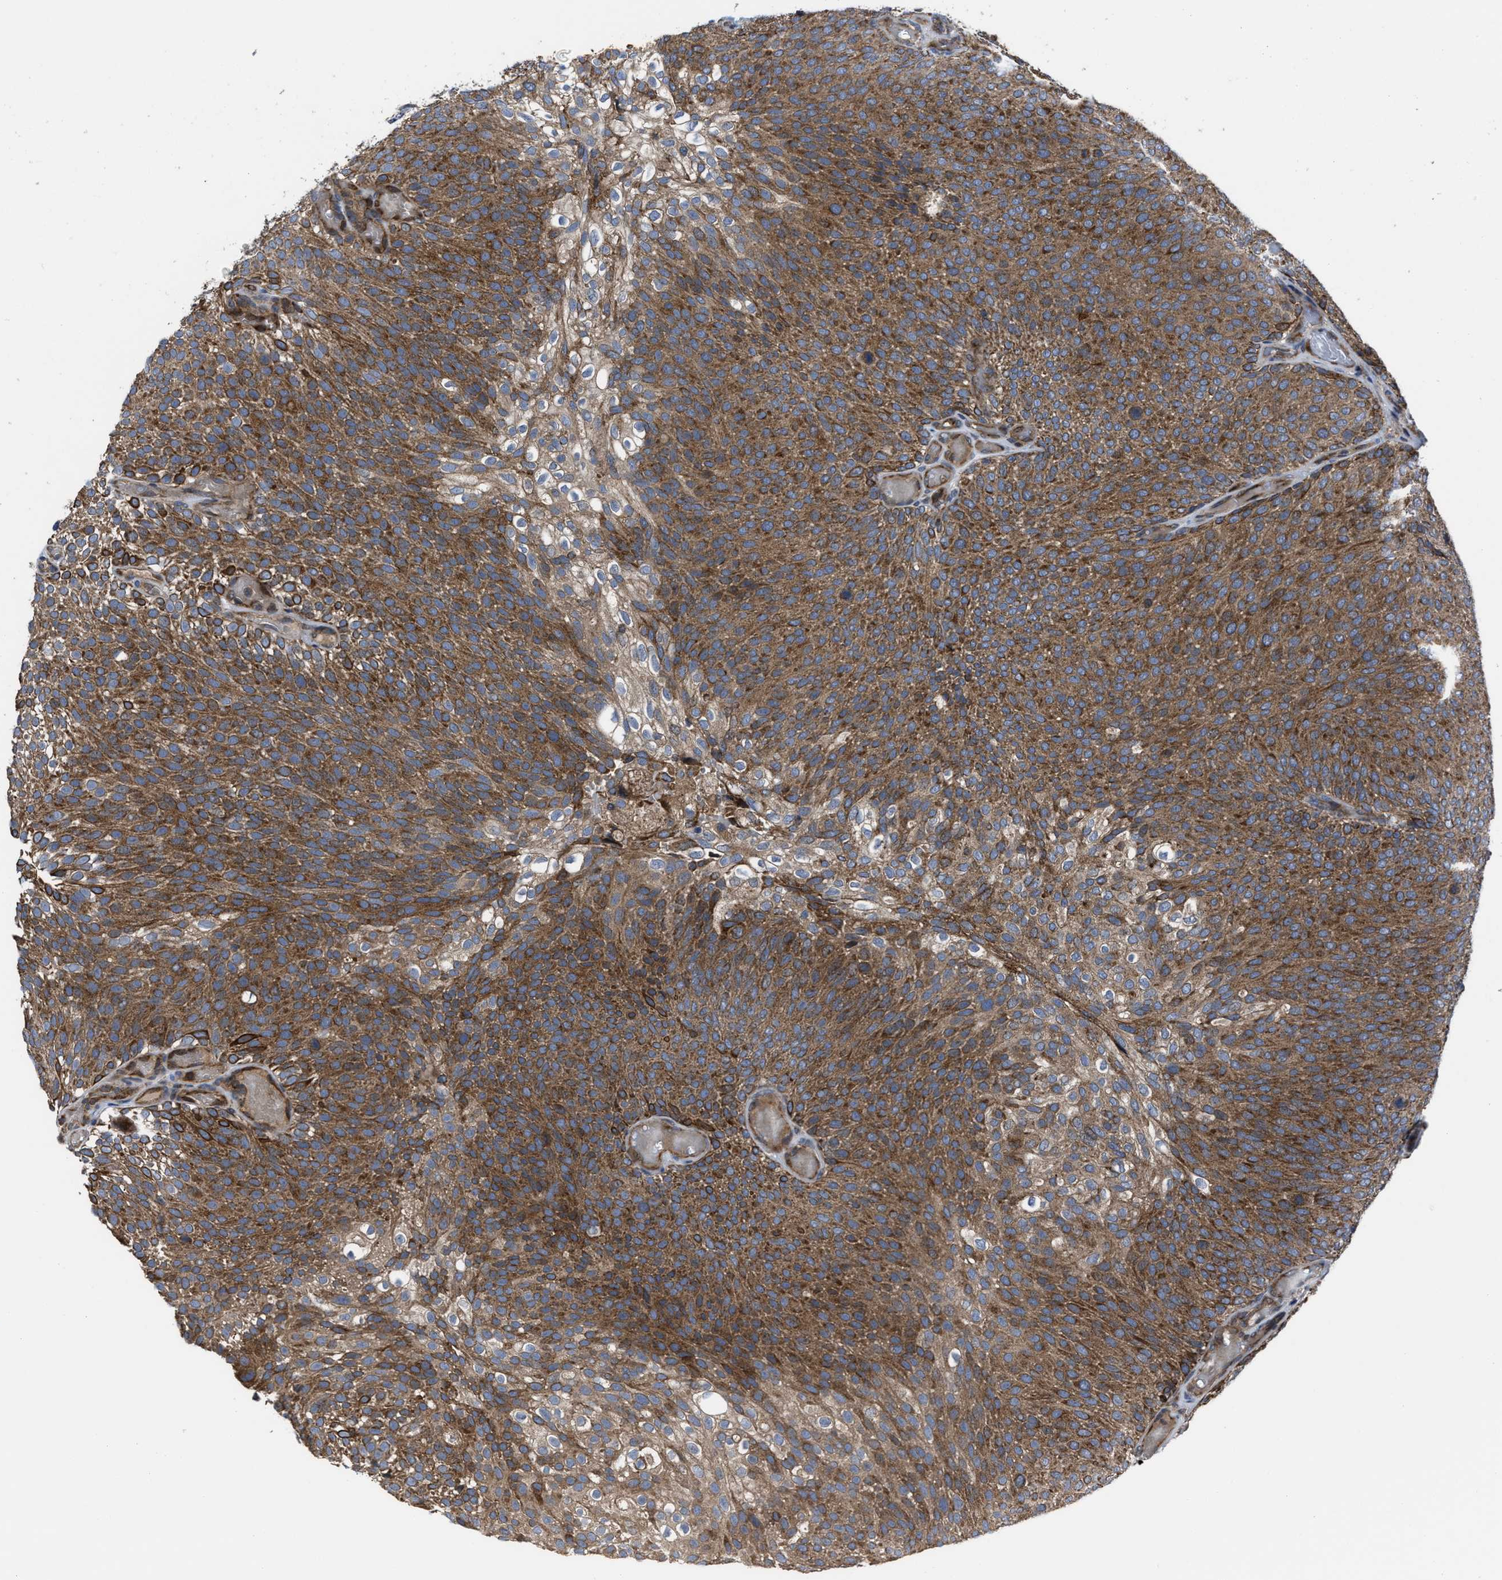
{"staining": {"intensity": "moderate", "quantity": ">75%", "location": "cytoplasmic/membranous"}, "tissue": "urothelial cancer", "cell_type": "Tumor cells", "image_type": "cancer", "snomed": [{"axis": "morphology", "description": "Urothelial carcinoma, Low grade"}, {"axis": "topography", "description": "Urinary bladder"}], "caption": "This is a histology image of immunohistochemistry (IHC) staining of low-grade urothelial carcinoma, which shows moderate expression in the cytoplasmic/membranous of tumor cells.", "gene": "PASK", "patient": {"sex": "male", "age": 78}}